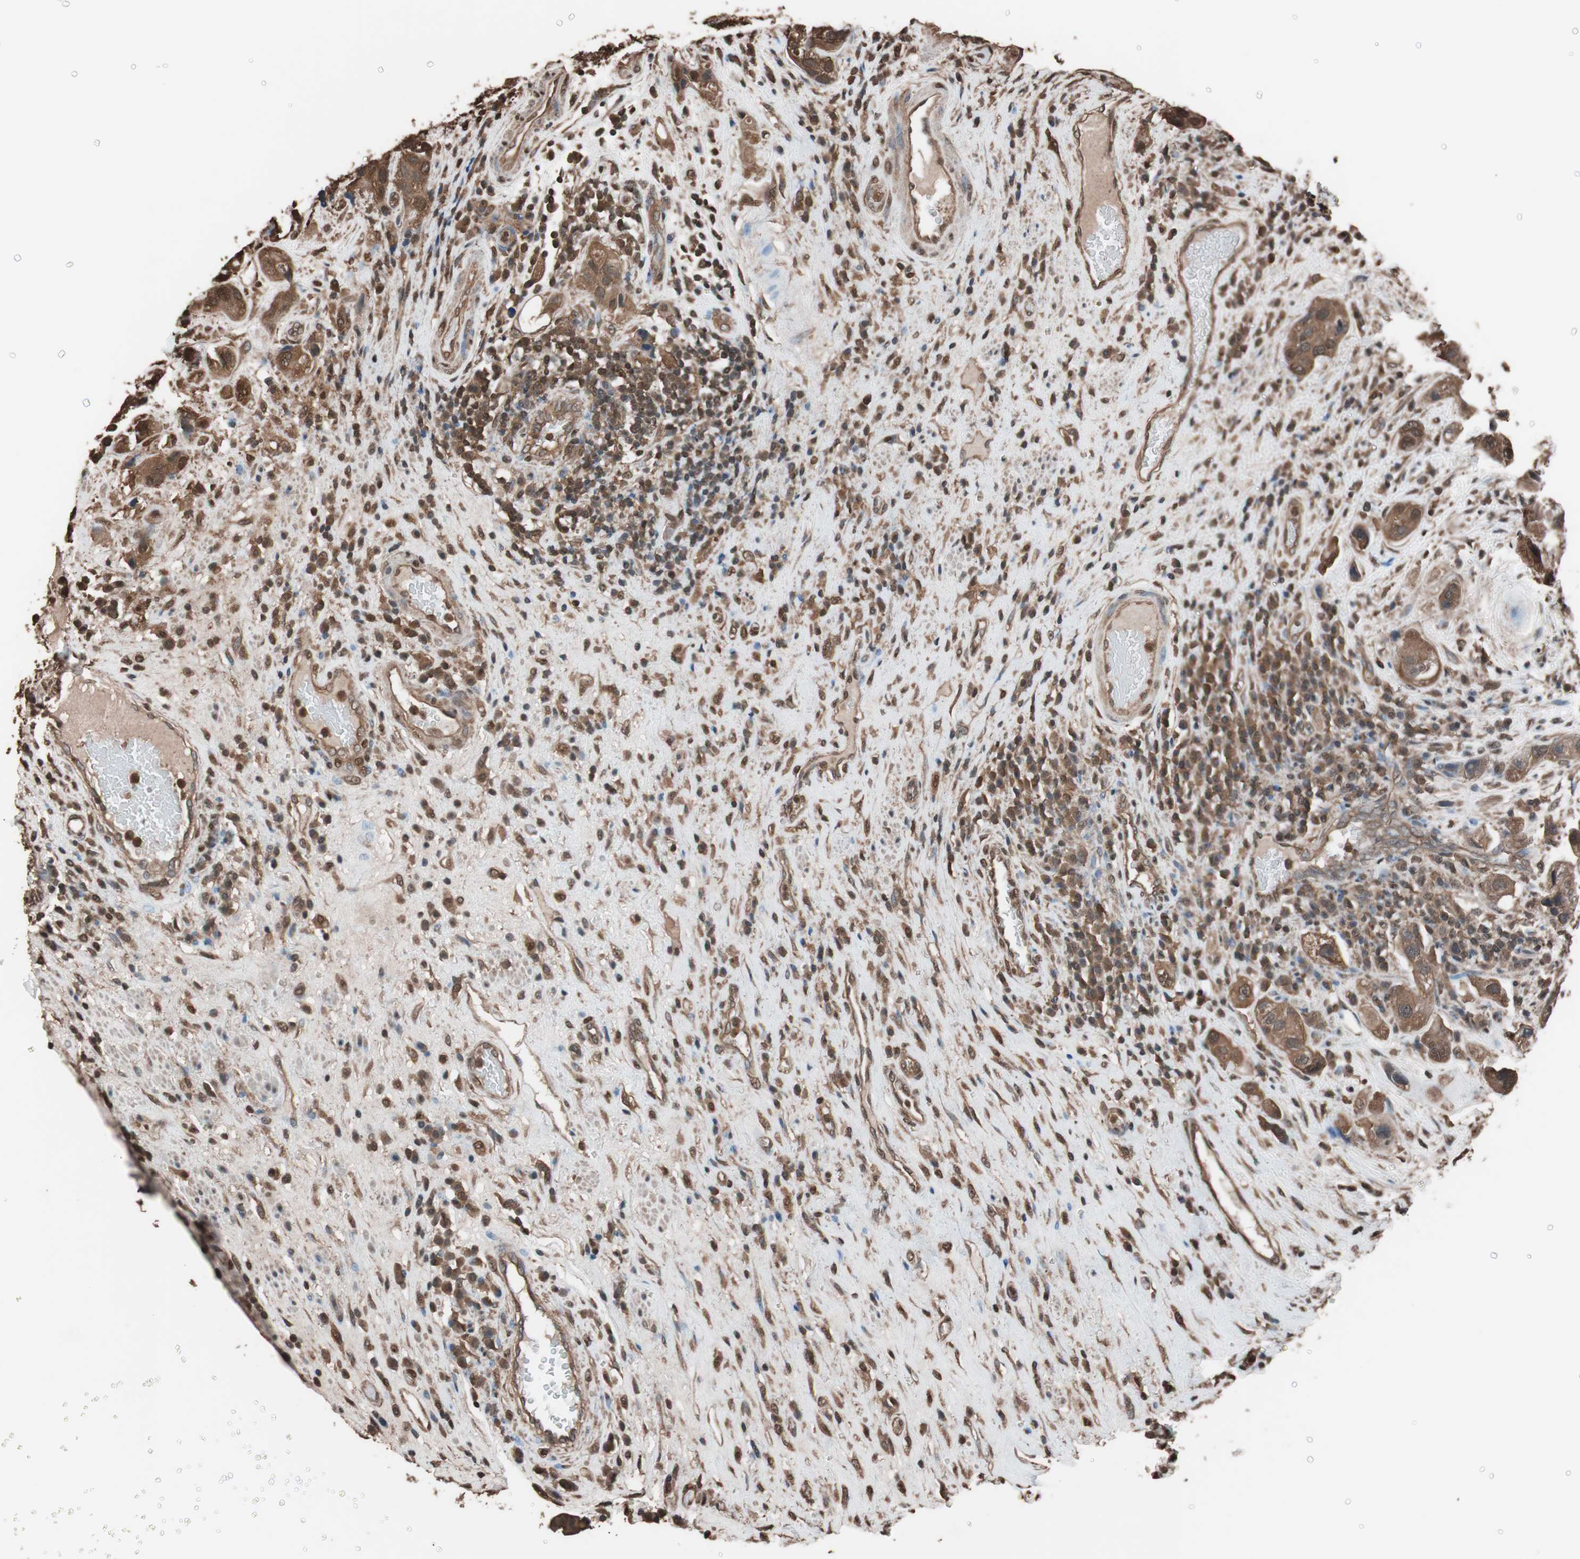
{"staining": {"intensity": "strong", "quantity": ">75%", "location": "cytoplasmic/membranous"}, "tissue": "urothelial cancer", "cell_type": "Tumor cells", "image_type": "cancer", "snomed": [{"axis": "morphology", "description": "Urothelial carcinoma, High grade"}, {"axis": "topography", "description": "Urinary bladder"}], "caption": "There is high levels of strong cytoplasmic/membranous expression in tumor cells of urothelial cancer, as demonstrated by immunohistochemical staining (brown color).", "gene": "CALM2", "patient": {"sex": "female", "age": 64}}